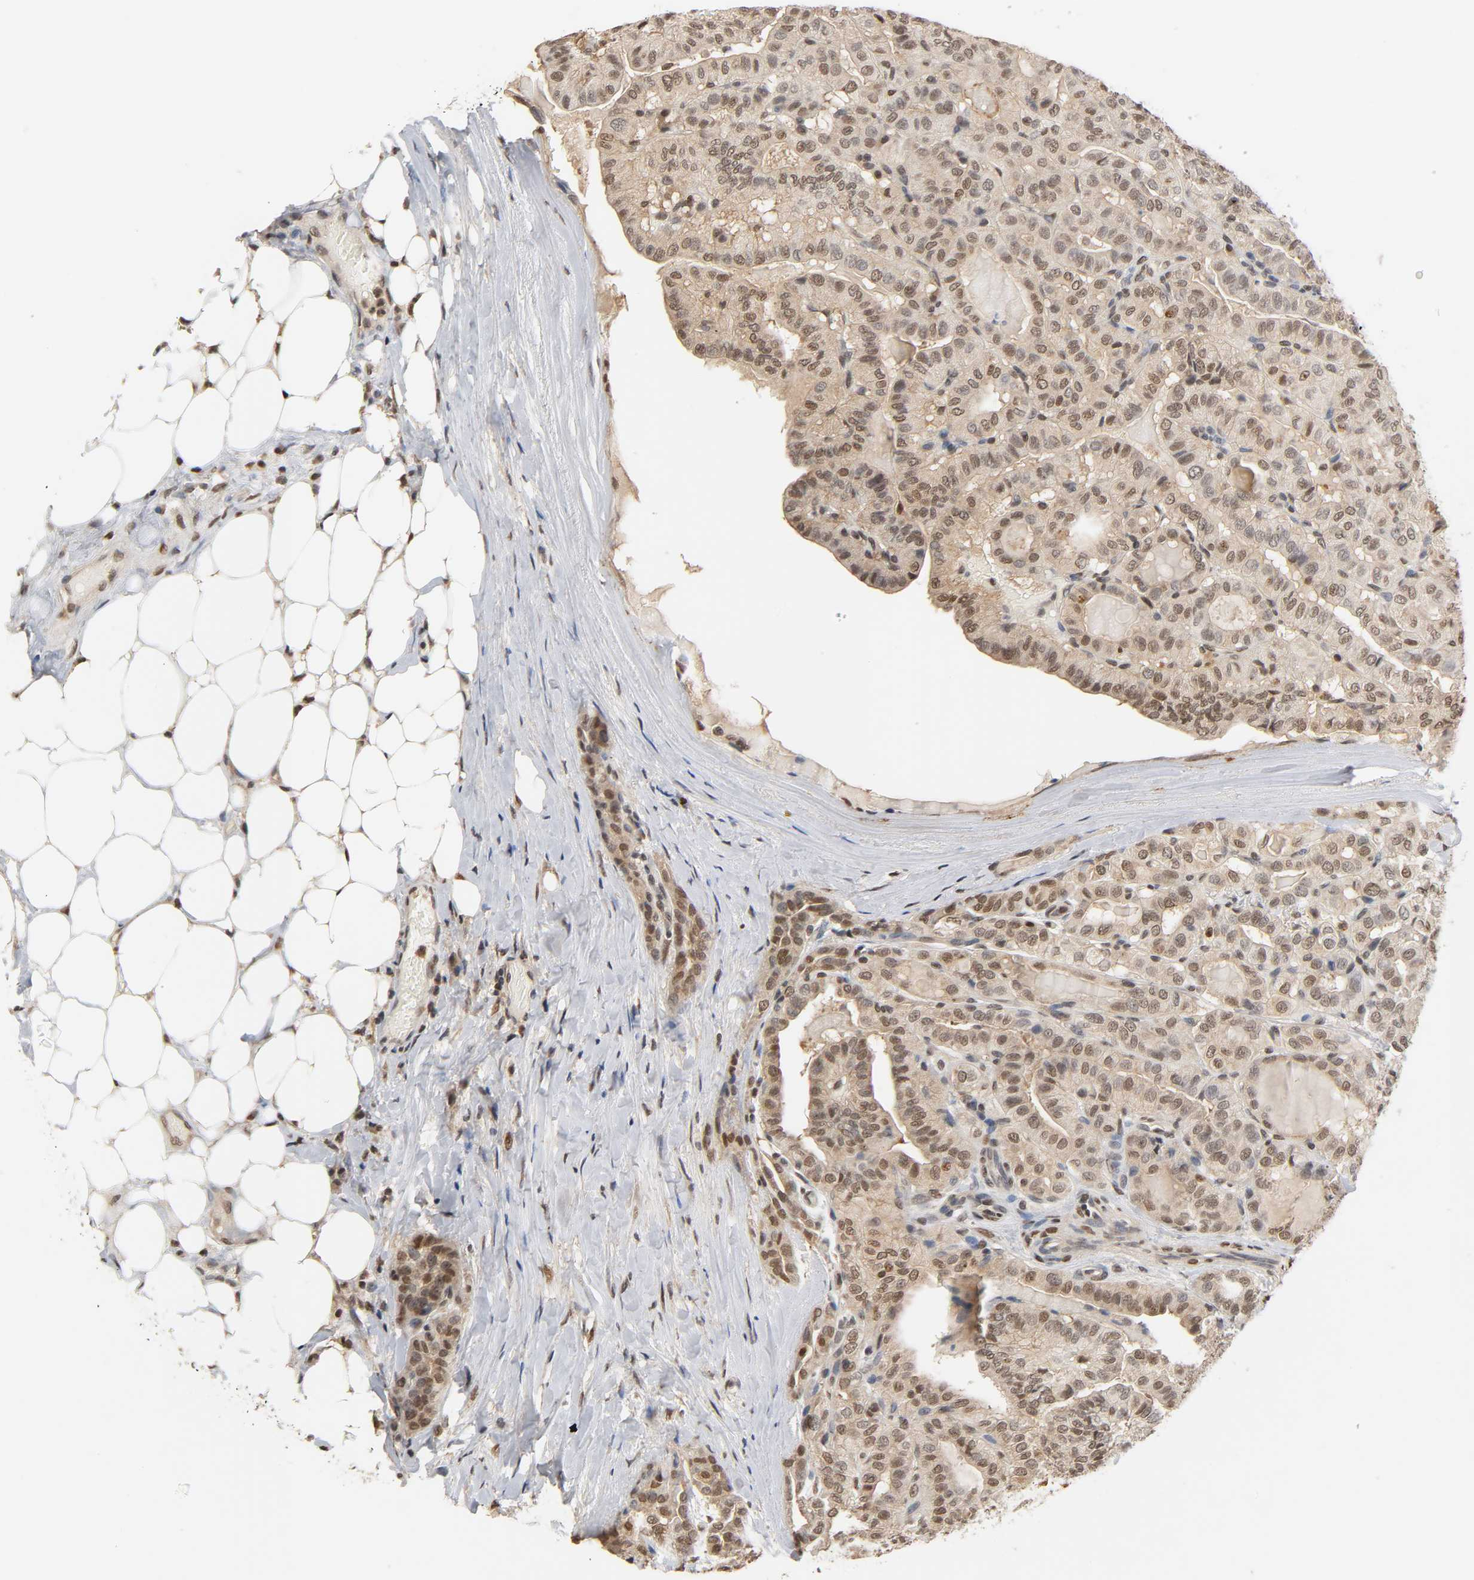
{"staining": {"intensity": "moderate", "quantity": "25%-75%", "location": "nuclear"}, "tissue": "thyroid cancer", "cell_type": "Tumor cells", "image_type": "cancer", "snomed": [{"axis": "morphology", "description": "Papillary adenocarcinoma, NOS"}, {"axis": "topography", "description": "Thyroid gland"}], "caption": "Protein staining of thyroid cancer (papillary adenocarcinoma) tissue displays moderate nuclear staining in about 25%-75% of tumor cells.", "gene": "UBC", "patient": {"sex": "male", "age": 77}}